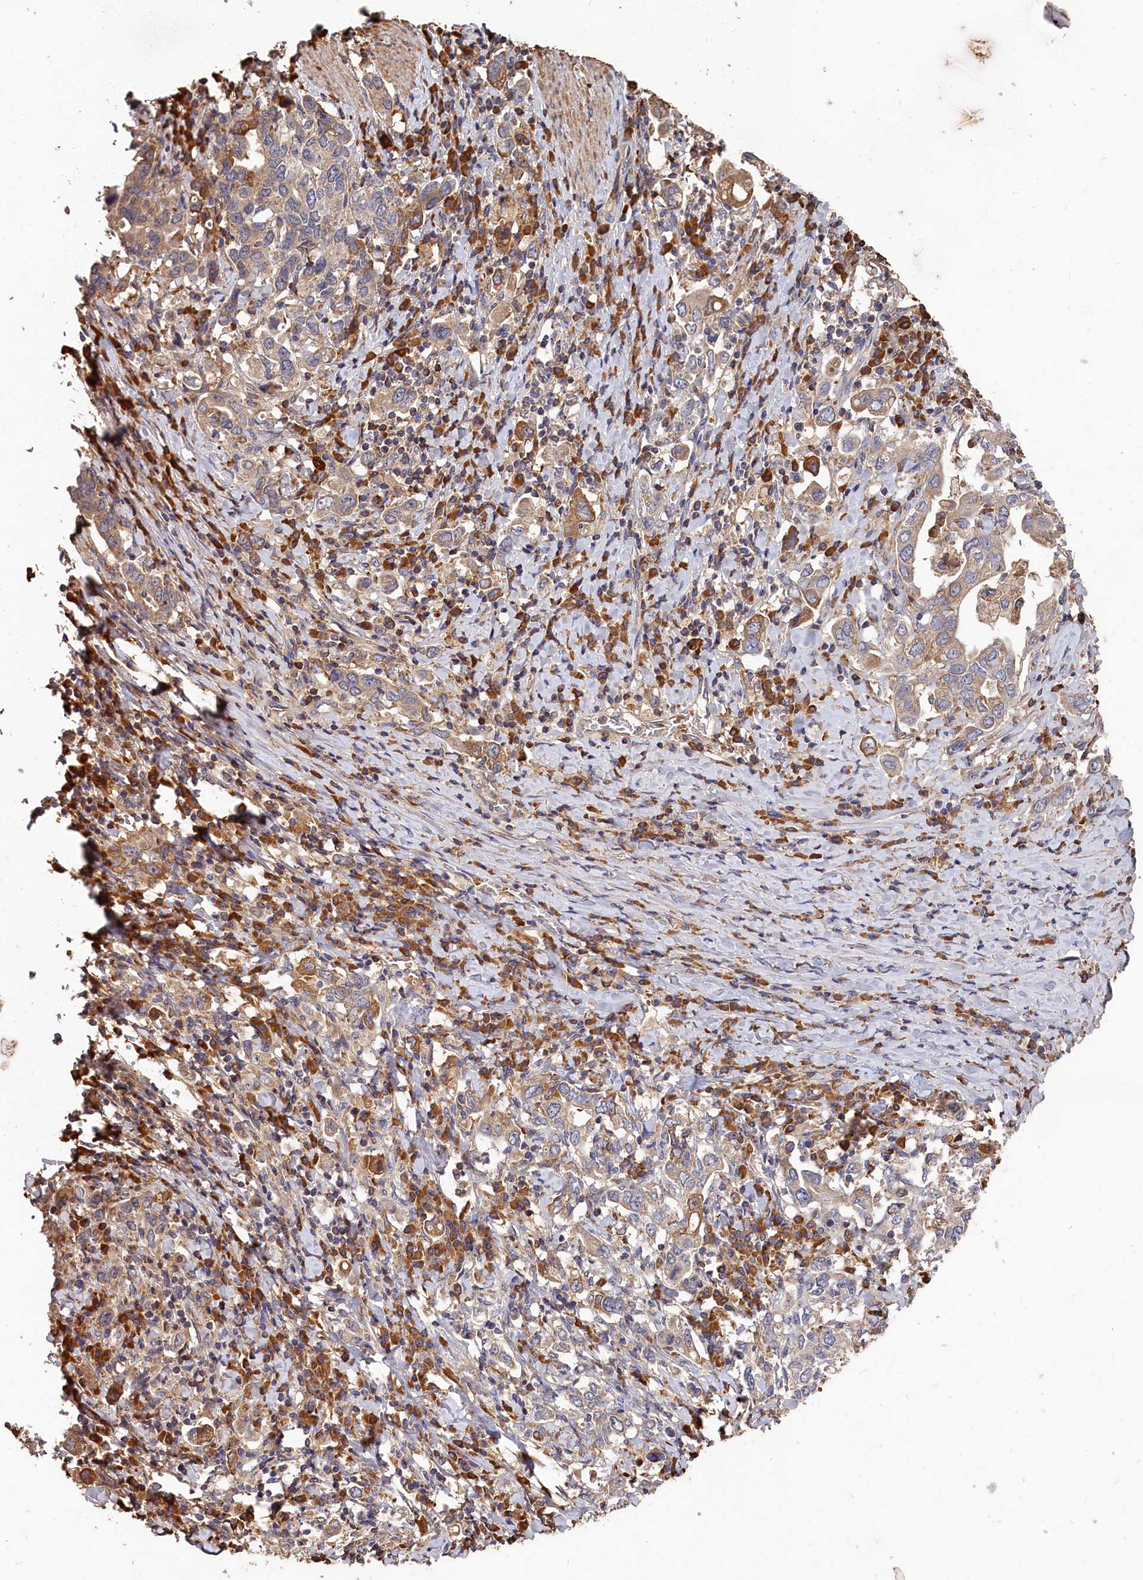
{"staining": {"intensity": "weak", "quantity": ">75%", "location": "cytoplasmic/membranous"}, "tissue": "stomach cancer", "cell_type": "Tumor cells", "image_type": "cancer", "snomed": [{"axis": "morphology", "description": "Adenocarcinoma, NOS"}, {"axis": "topography", "description": "Stomach, upper"}, {"axis": "topography", "description": "Stomach"}], "caption": "Stomach cancer (adenocarcinoma) tissue reveals weak cytoplasmic/membranous staining in approximately >75% of tumor cells, visualized by immunohistochemistry.", "gene": "DHRS11", "patient": {"sex": "male", "age": 62}}